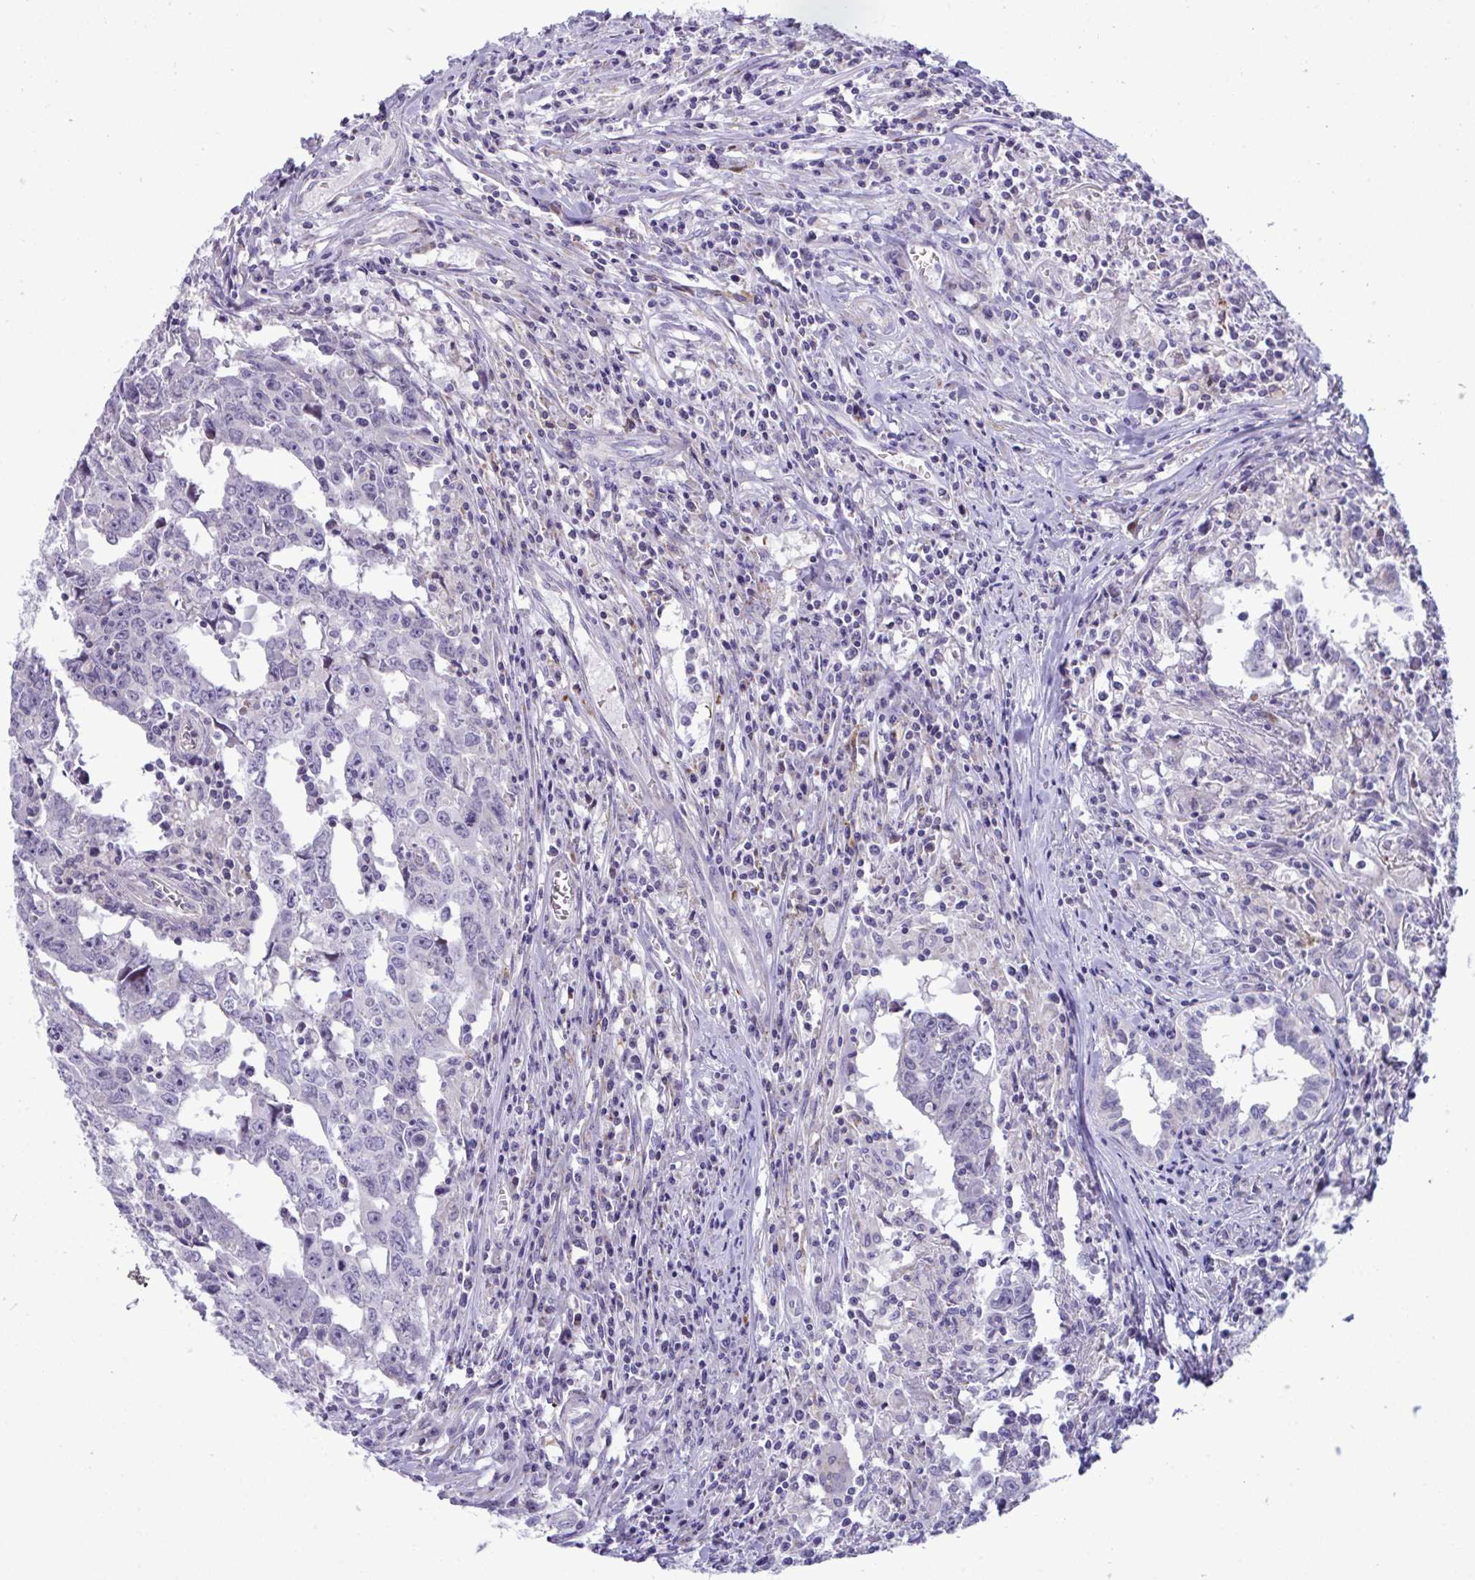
{"staining": {"intensity": "negative", "quantity": "none", "location": "none"}, "tissue": "testis cancer", "cell_type": "Tumor cells", "image_type": "cancer", "snomed": [{"axis": "morphology", "description": "Carcinoma, Embryonal, NOS"}, {"axis": "topography", "description": "Testis"}], "caption": "This is an immunohistochemistry micrograph of human testis cancer (embryonal carcinoma). There is no positivity in tumor cells.", "gene": "DTX3", "patient": {"sex": "male", "age": 22}}